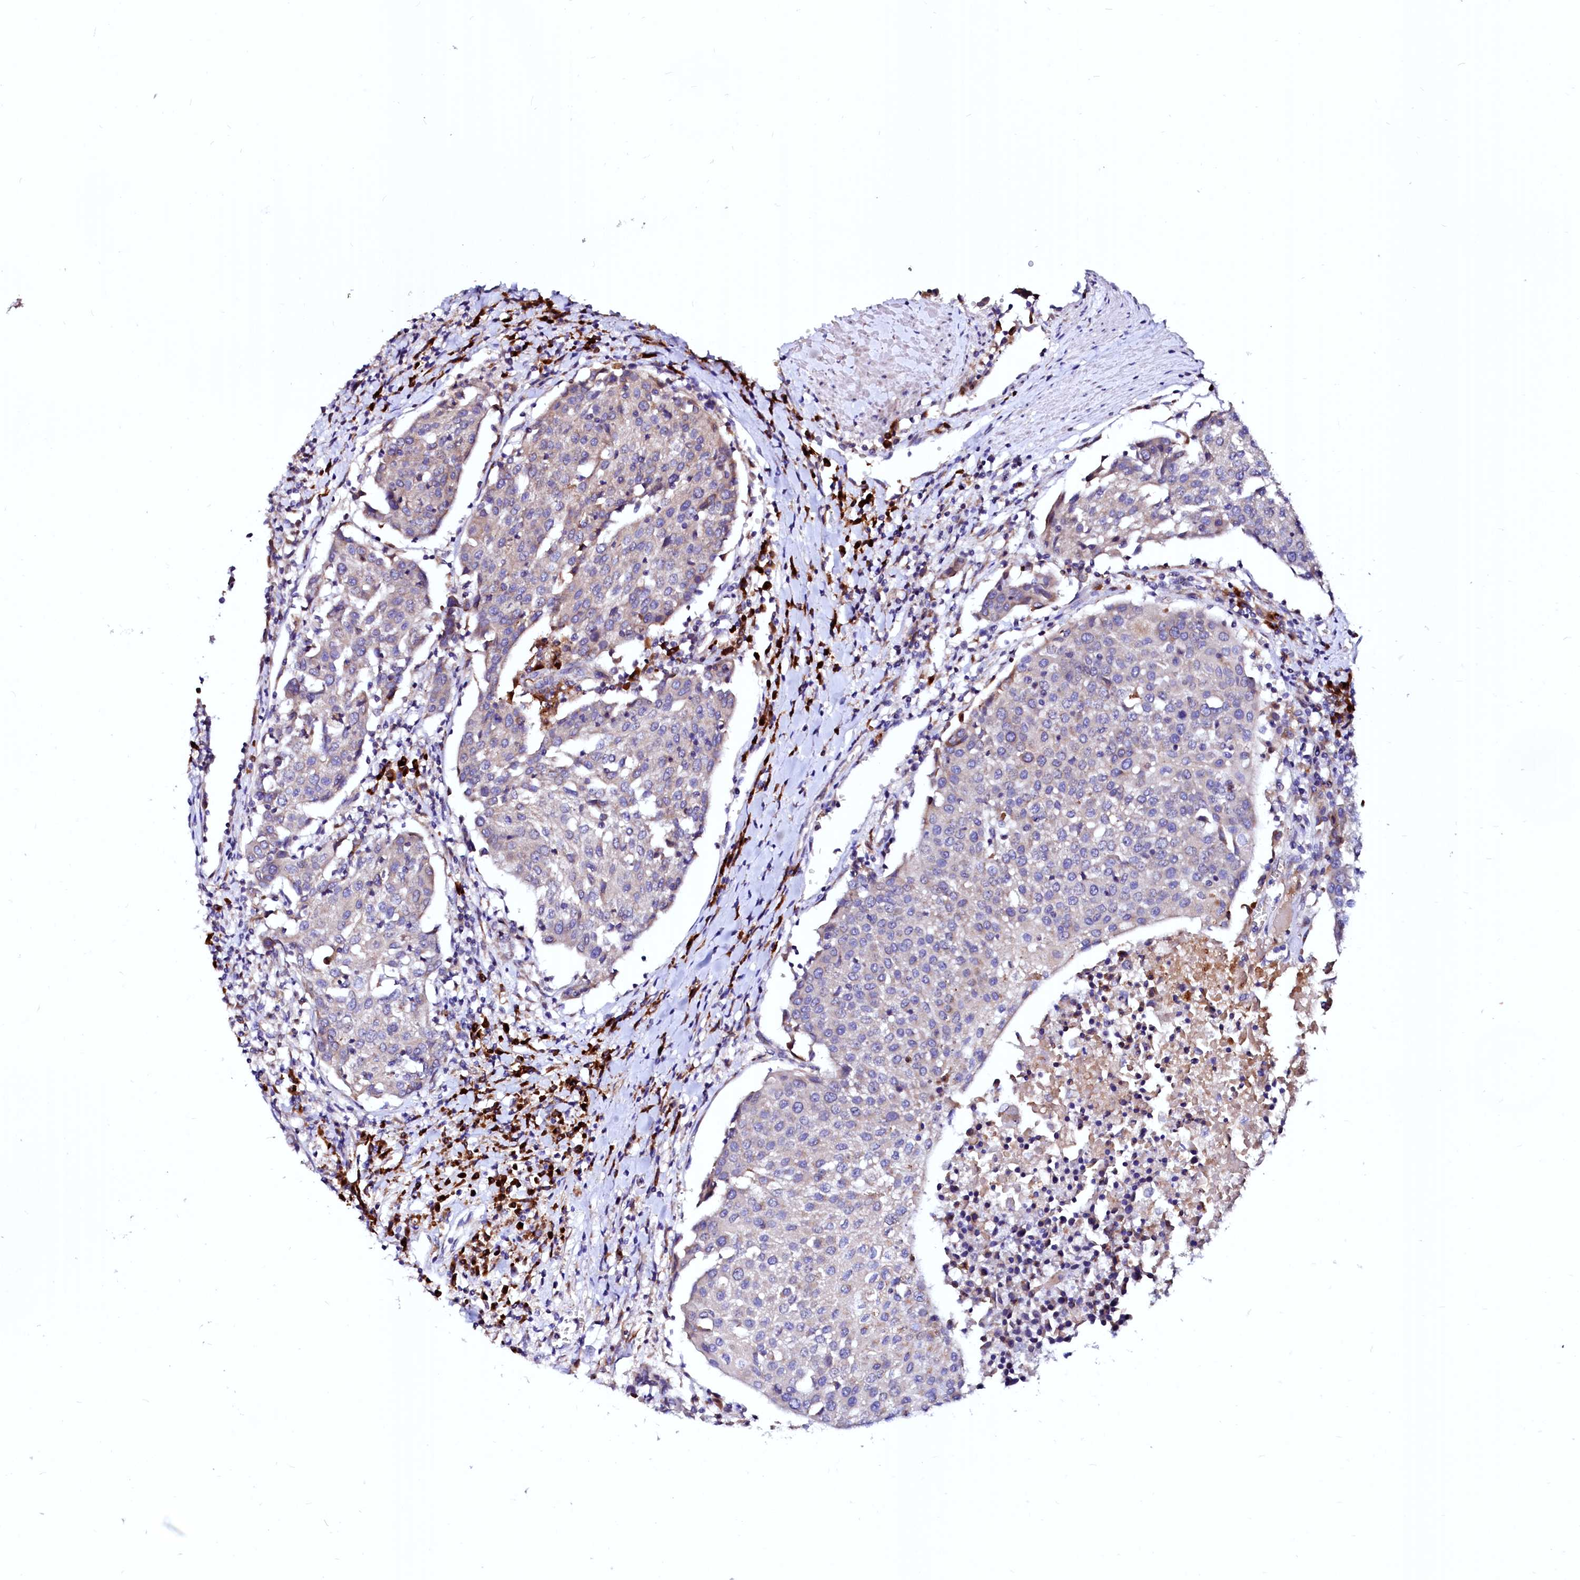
{"staining": {"intensity": "moderate", "quantity": "<25%", "location": "cytoplasmic/membranous"}, "tissue": "urothelial cancer", "cell_type": "Tumor cells", "image_type": "cancer", "snomed": [{"axis": "morphology", "description": "Urothelial carcinoma, High grade"}, {"axis": "topography", "description": "Urinary bladder"}], "caption": "Urothelial cancer was stained to show a protein in brown. There is low levels of moderate cytoplasmic/membranous positivity in about <25% of tumor cells.", "gene": "LMAN1", "patient": {"sex": "female", "age": 85}}